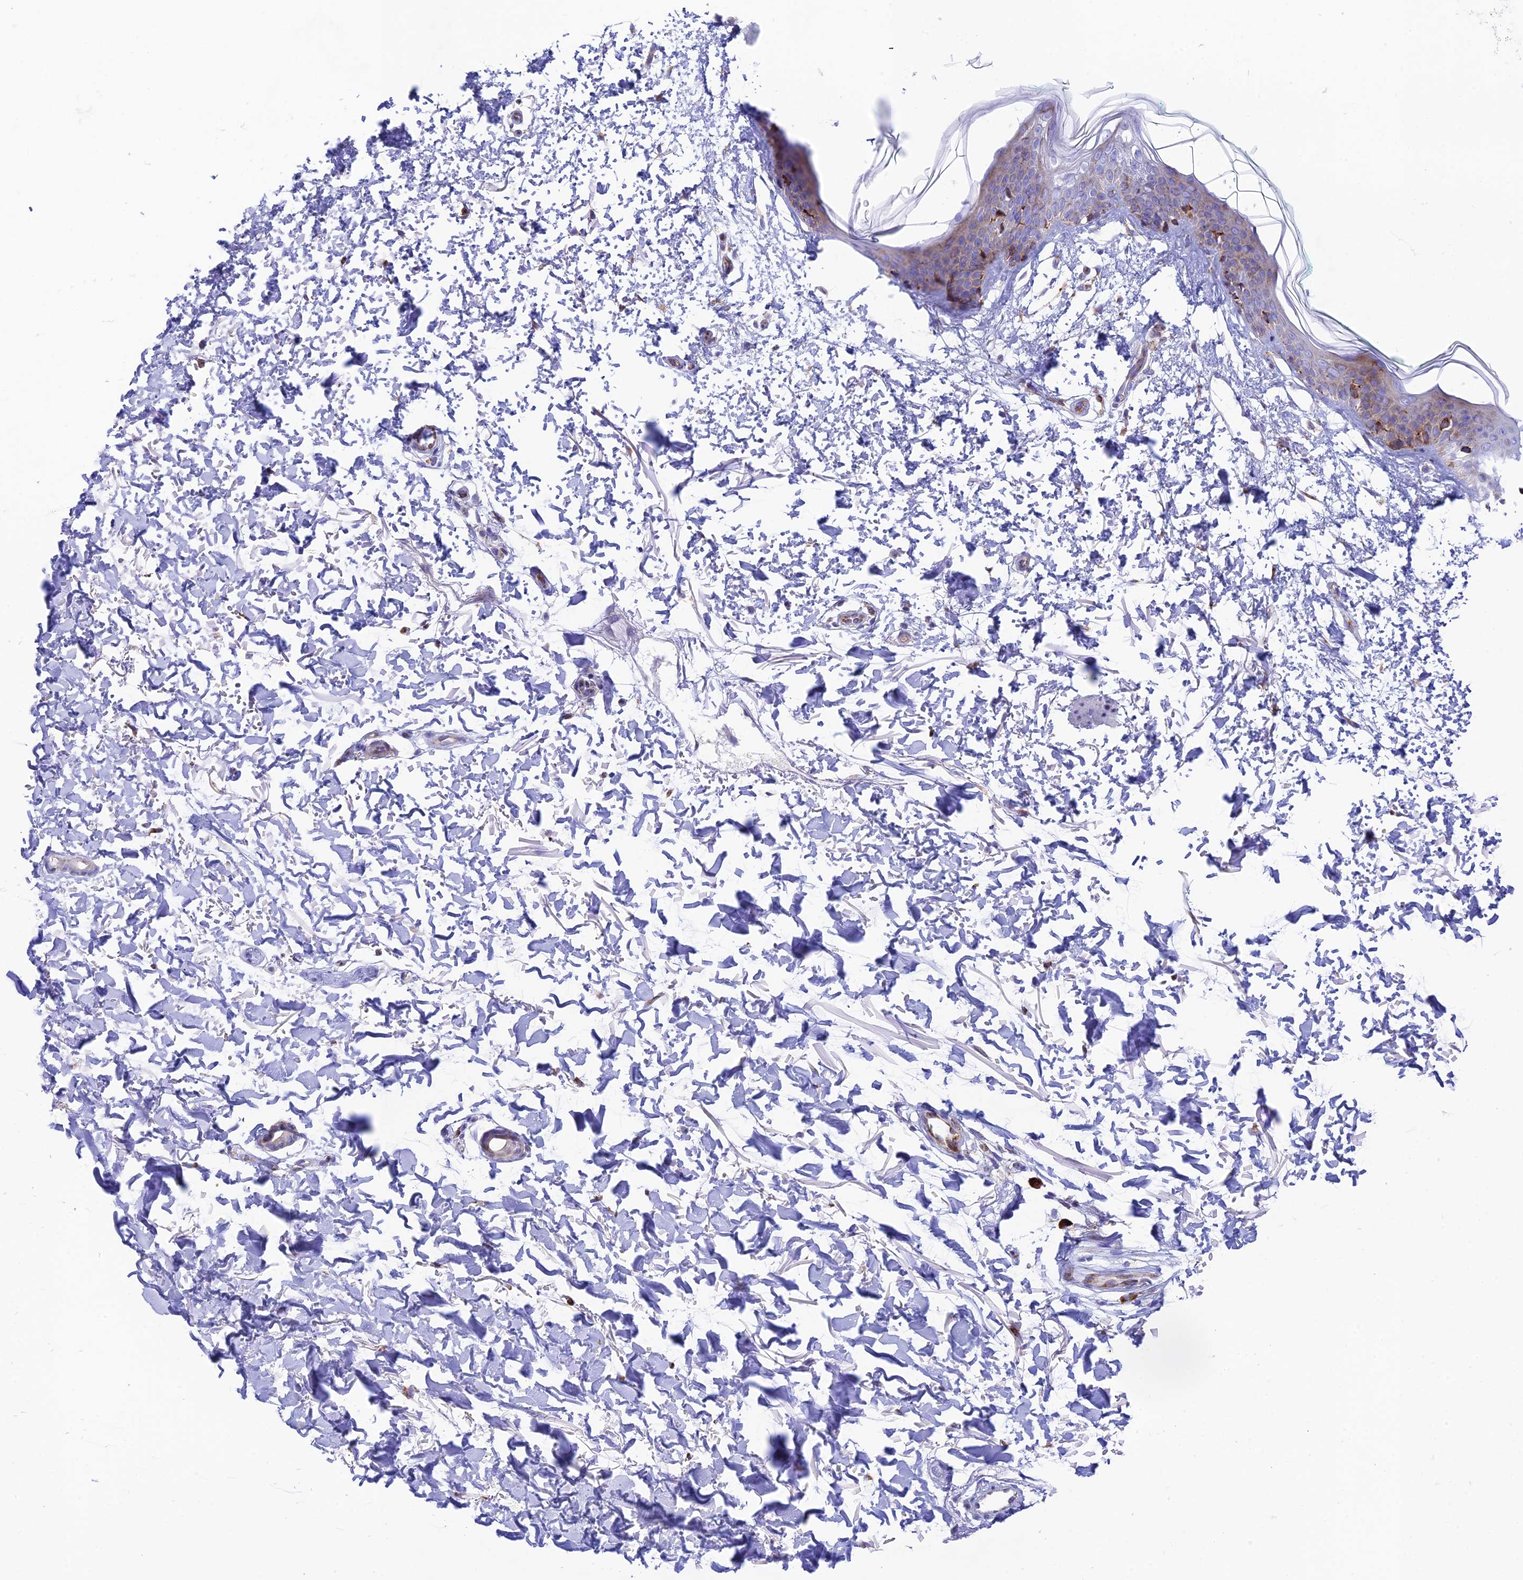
{"staining": {"intensity": "negative", "quantity": "none", "location": "none"}, "tissue": "skin", "cell_type": "Fibroblasts", "image_type": "normal", "snomed": [{"axis": "morphology", "description": "Normal tissue, NOS"}, {"axis": "topography", "description": "Skin"}], "caption": "Skin stained for a protein using immunohistochemistry reveals no expression fibroblasts.", "gene": "TUBGCP6", "patient": {"sex": "male", "age": 66}}